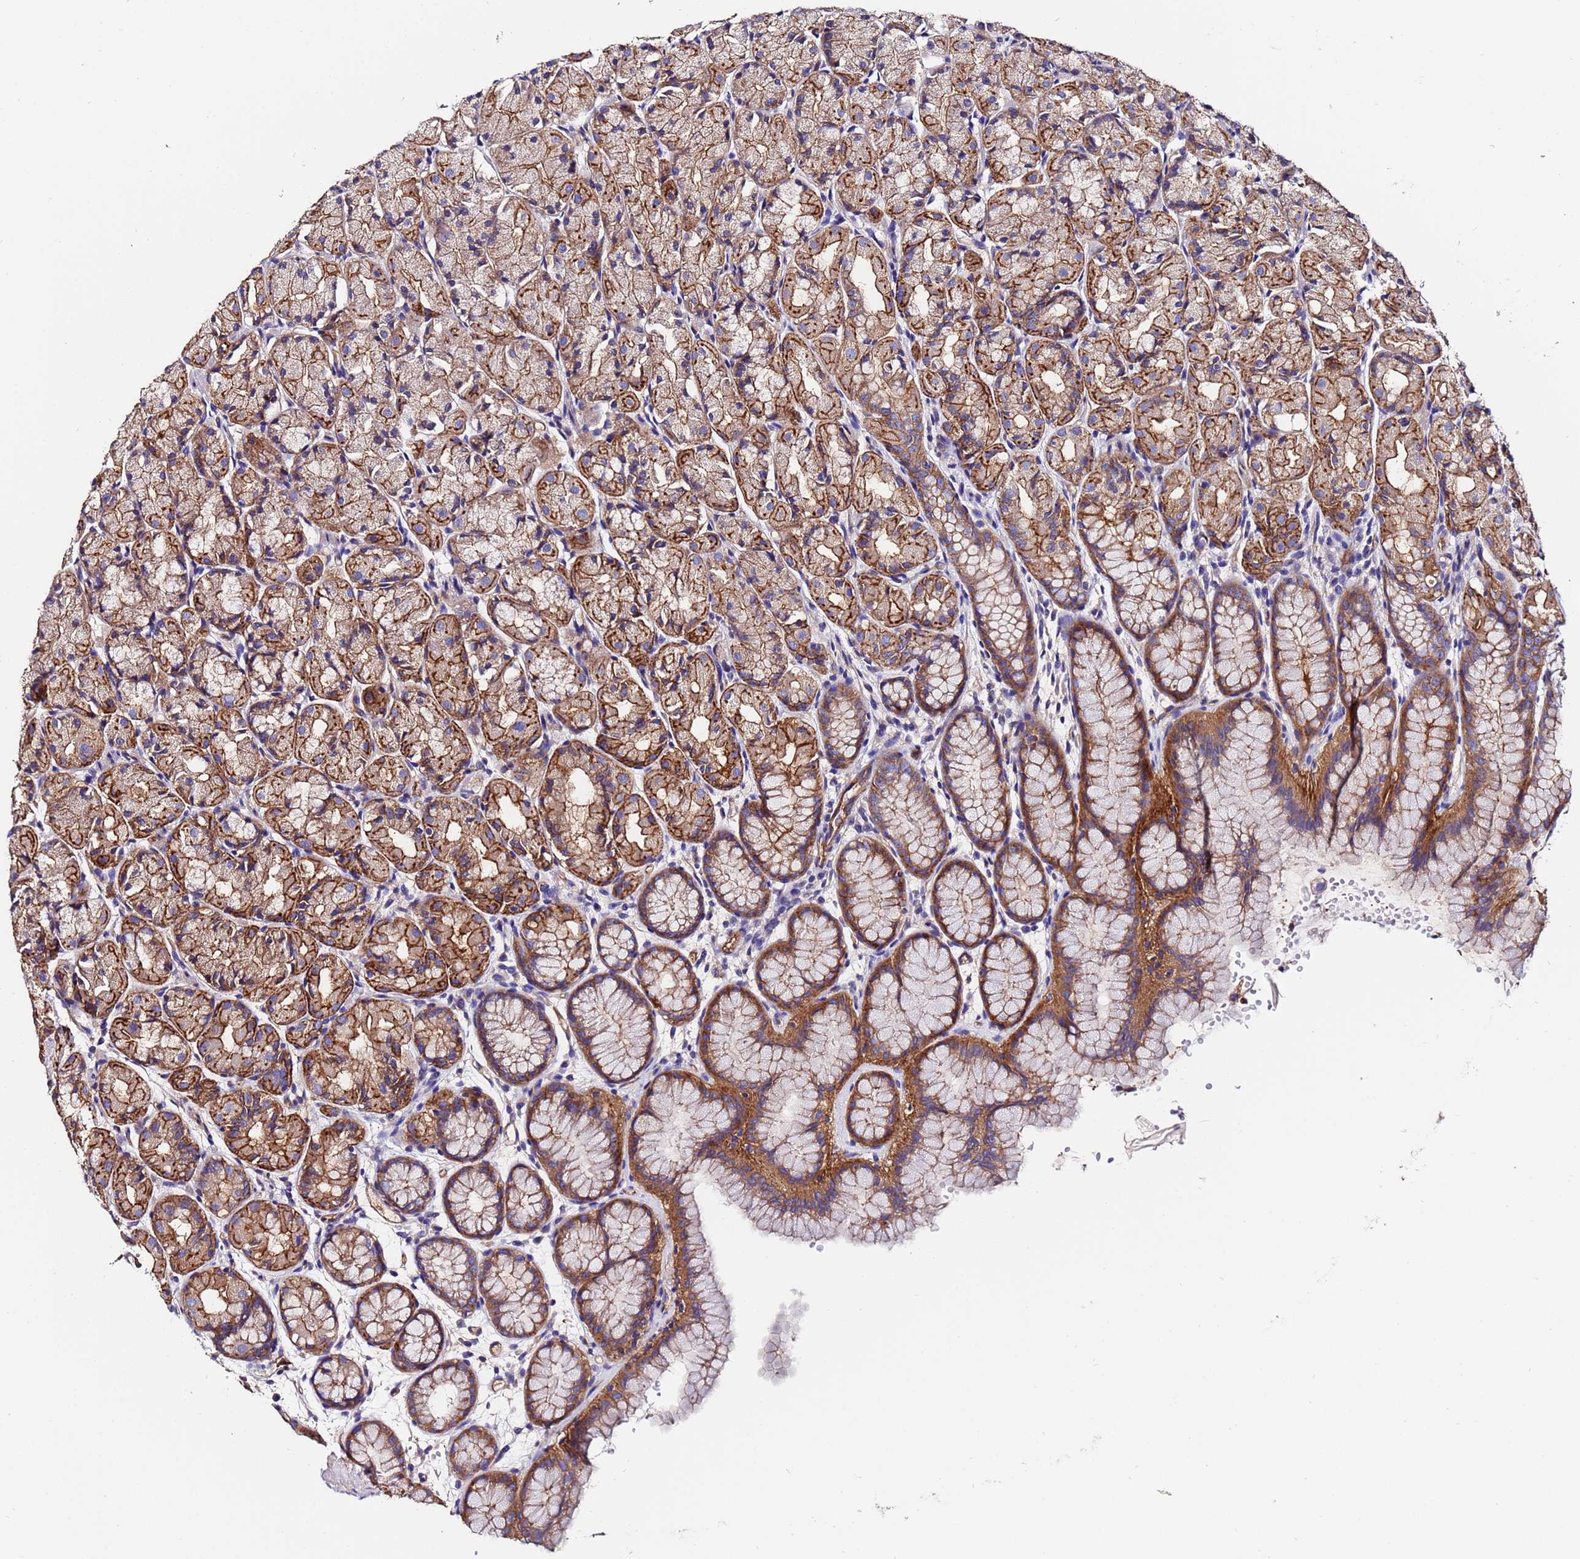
{"staining": {"intensity": "moderate", "quantity": ">75%", "location": "cytoplasmic/membranous"}, "tissue": "stomach", "cell_type": "Glandular cells", "image_type": "normal", "snomed": [{"axis": "morphology", "description": "Normal tissue, NOS"}, {"axis": "topography", "description": "Stomach, upper"}], "caption": "Brown immunohistochemical staining in normal human stomach reveals moderate cytoplasmic/membranous positivity in about >75% of glandular cells. The staining was performed using DAB, with brown indicating positive protein expression. Nuclei are stained blue with hematoxylin.", "gene": "POTEE", "patient": {"sex": "male", "age": 47}}